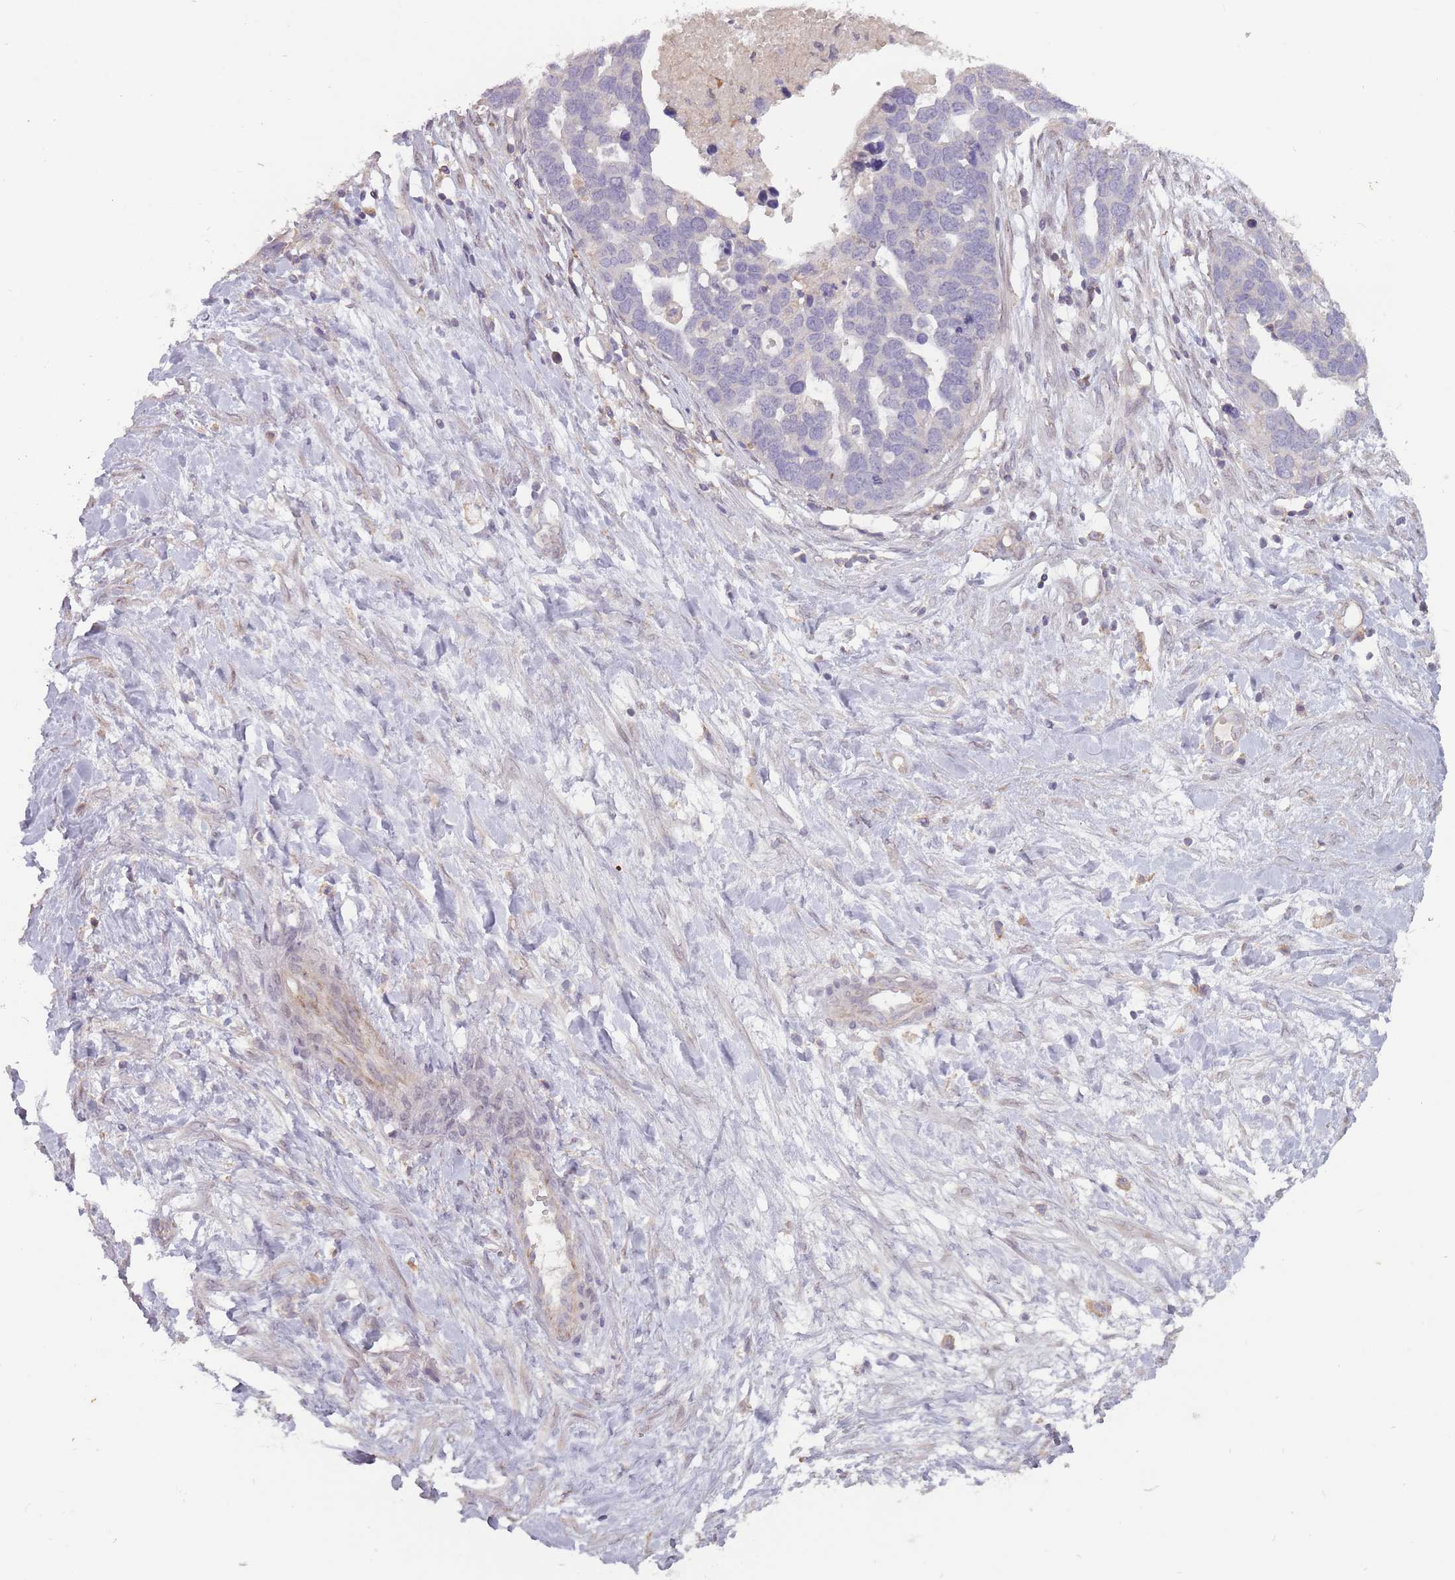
{"staining": {"intensity": "negative", "quantity": "none", "location": "none"}, "tissue": "ovarian cancer", "cell_type": "Tumor cells", "image_type": "cancer", "snomed": [{"axis": "morphology", "description": "Cystadenocarcinoma, serous, NOS"}, {"axis": "topography", "description": "Ovary"}], "caption": "Human ovarian serous cystadenocarcinoma stained for a protein using immunohistochemistry displays no staining in tumor cells.", "gene": "TET3", "patient": {"sex": "female", "age": 54}}